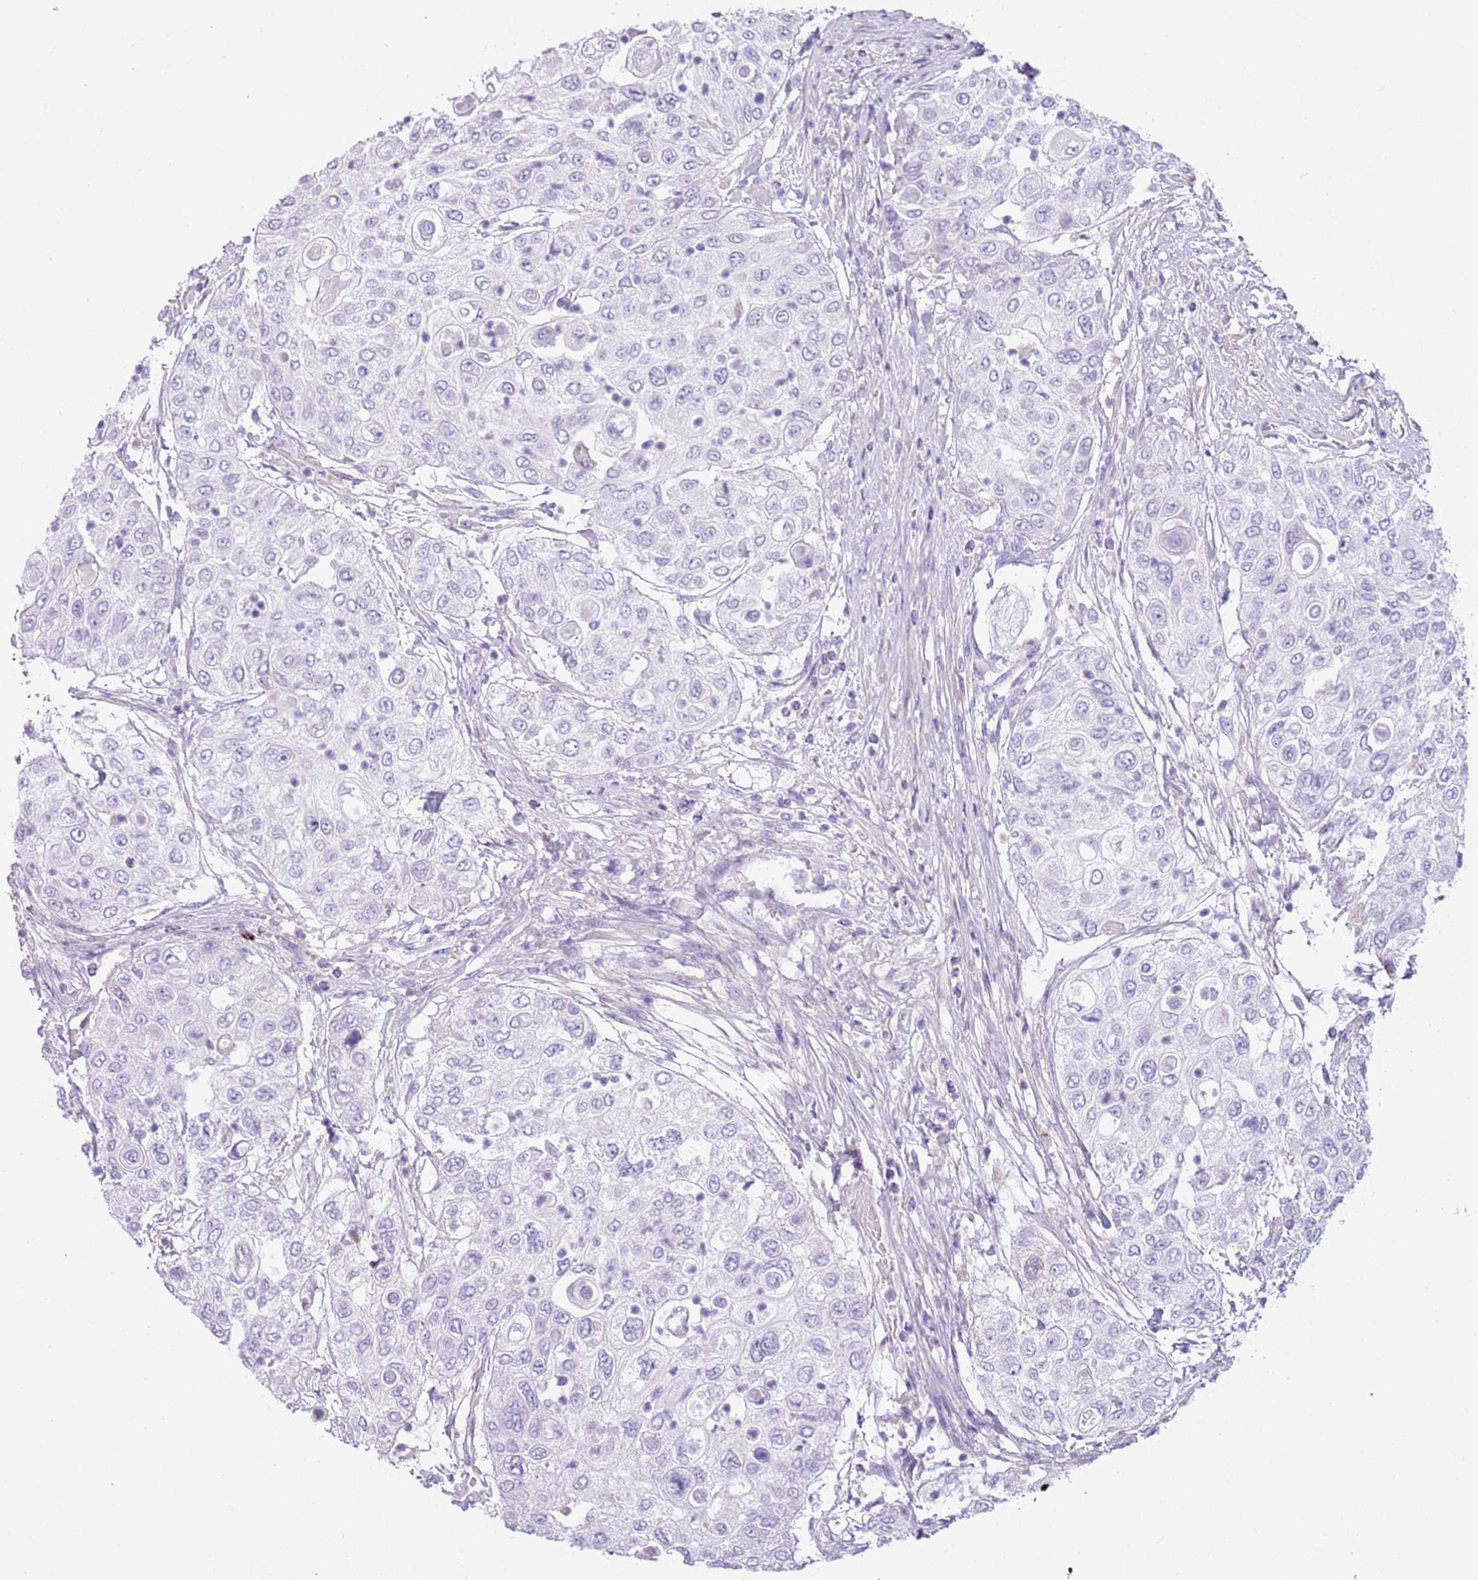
{"staining": {"intensity": "negative", "quantity": "none", "location": "none"}, "tissue": "urothelial cancer", "cell_type": "Tumor cells", "image_type": "cancer", "snomed": [{"axis": "morphology", "description": "Urothelial carcinoma, High grade"}, {"axis": "topography", "description": "Urinary bladder"}], "caption": "Human high-grade urothelial carcinoma stained for a protein using immunohistochemistry reveals no expression in tumor cells.", "gene": "IGKV3D-11", "patient": {"sex": "female", "age": 79}}